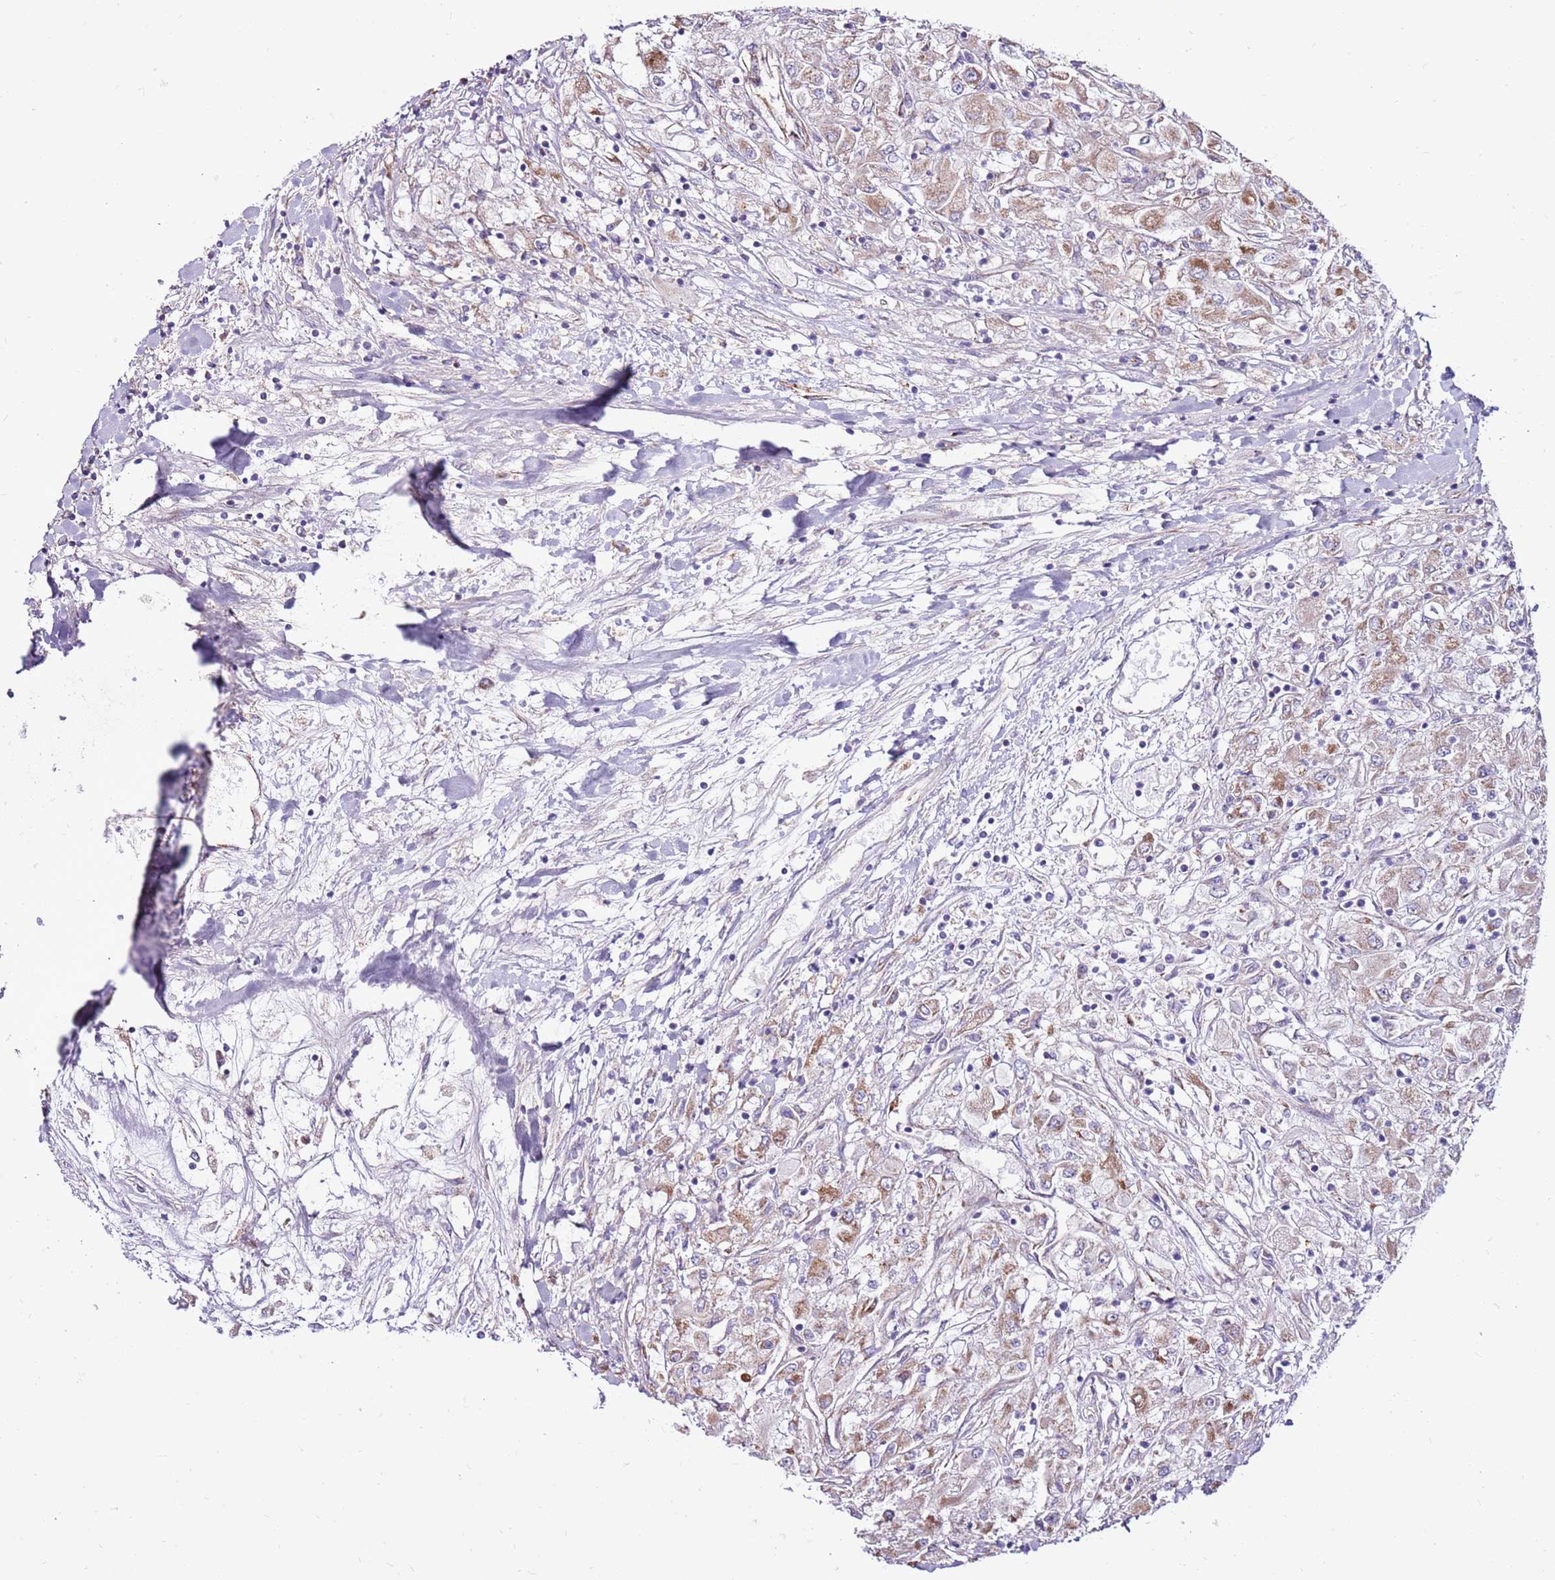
{"staining": {"intensity": "moderate", "quantity": "<25%", "location": "cytoplasmic/membranous"}, "tissue": "renal cancer", "cell_type": "Tumor cells", "image_type": "cancer", "snomed": [{"axis": "morphology", "description": "Adenocarcinoma, NOS"}, {"axis": "topography", "description": "Kidney"}], "caption": "A low amount of moderate cytoplasmic/membranous staining is present in about <25% of tumor cells in renal cancer tissue.", "gene": "HECTD4", "patient": {"sex": "male", "age": 80}}